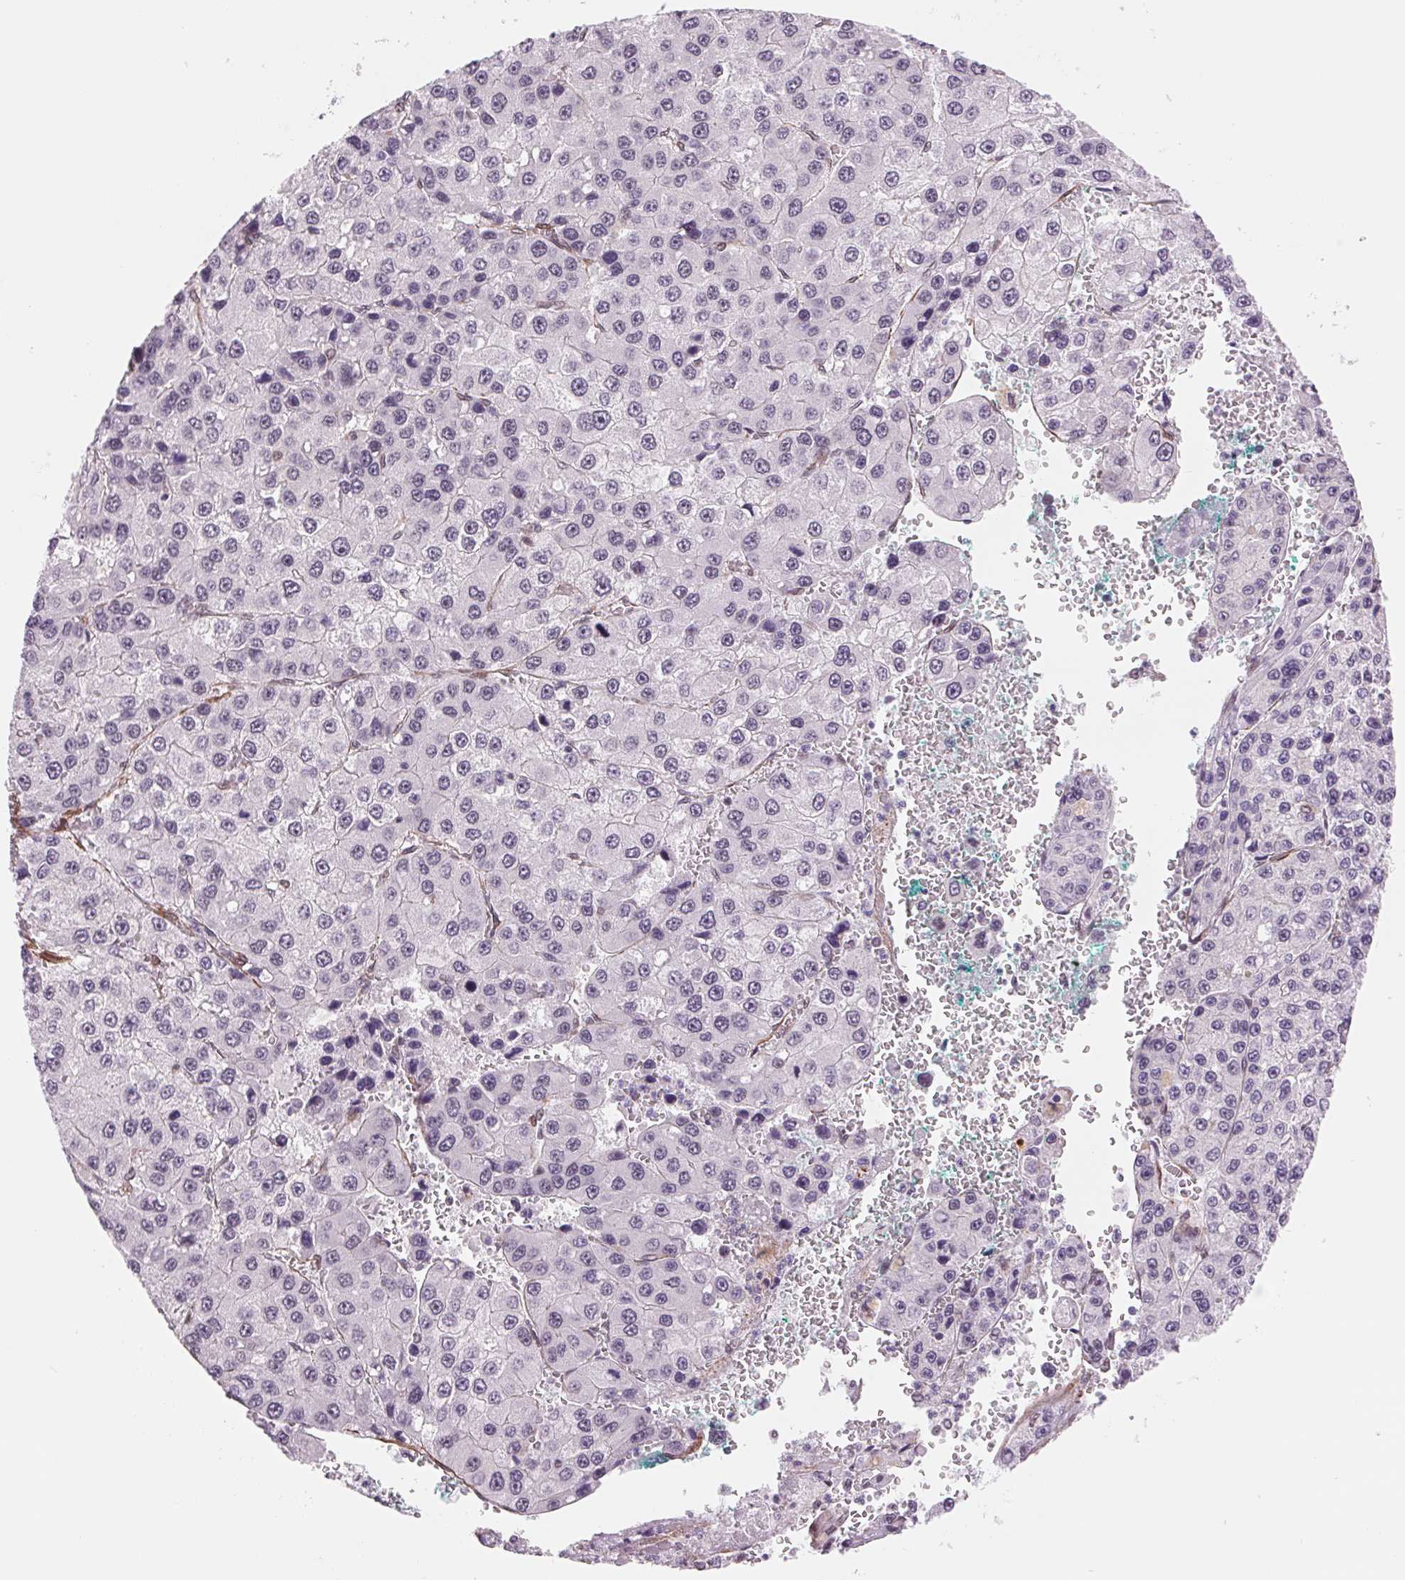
{"staining": {"intensity": "negative", "quantity": "none", "location": "none"}, "tissue": "liver cancer", "cell_type": "Tumor cells", "image_type": "cancer", "snomed": [{"axis": "morphology", "description": "Carcinoma, Hepatocellular, NOS"}, {"axis": "topography", "description": "Liver"}], "caption": "IHC photomicrograph of neoplastic tissue: liver cancer stained with DAB displays no significant protein positivity in tumor cells. (DAB (3,3'-diaminobenzidine) IHC with hematoxylin counter stain).", "gene": "BCAT1", "patient": {"sex": "female", "age": 73}}